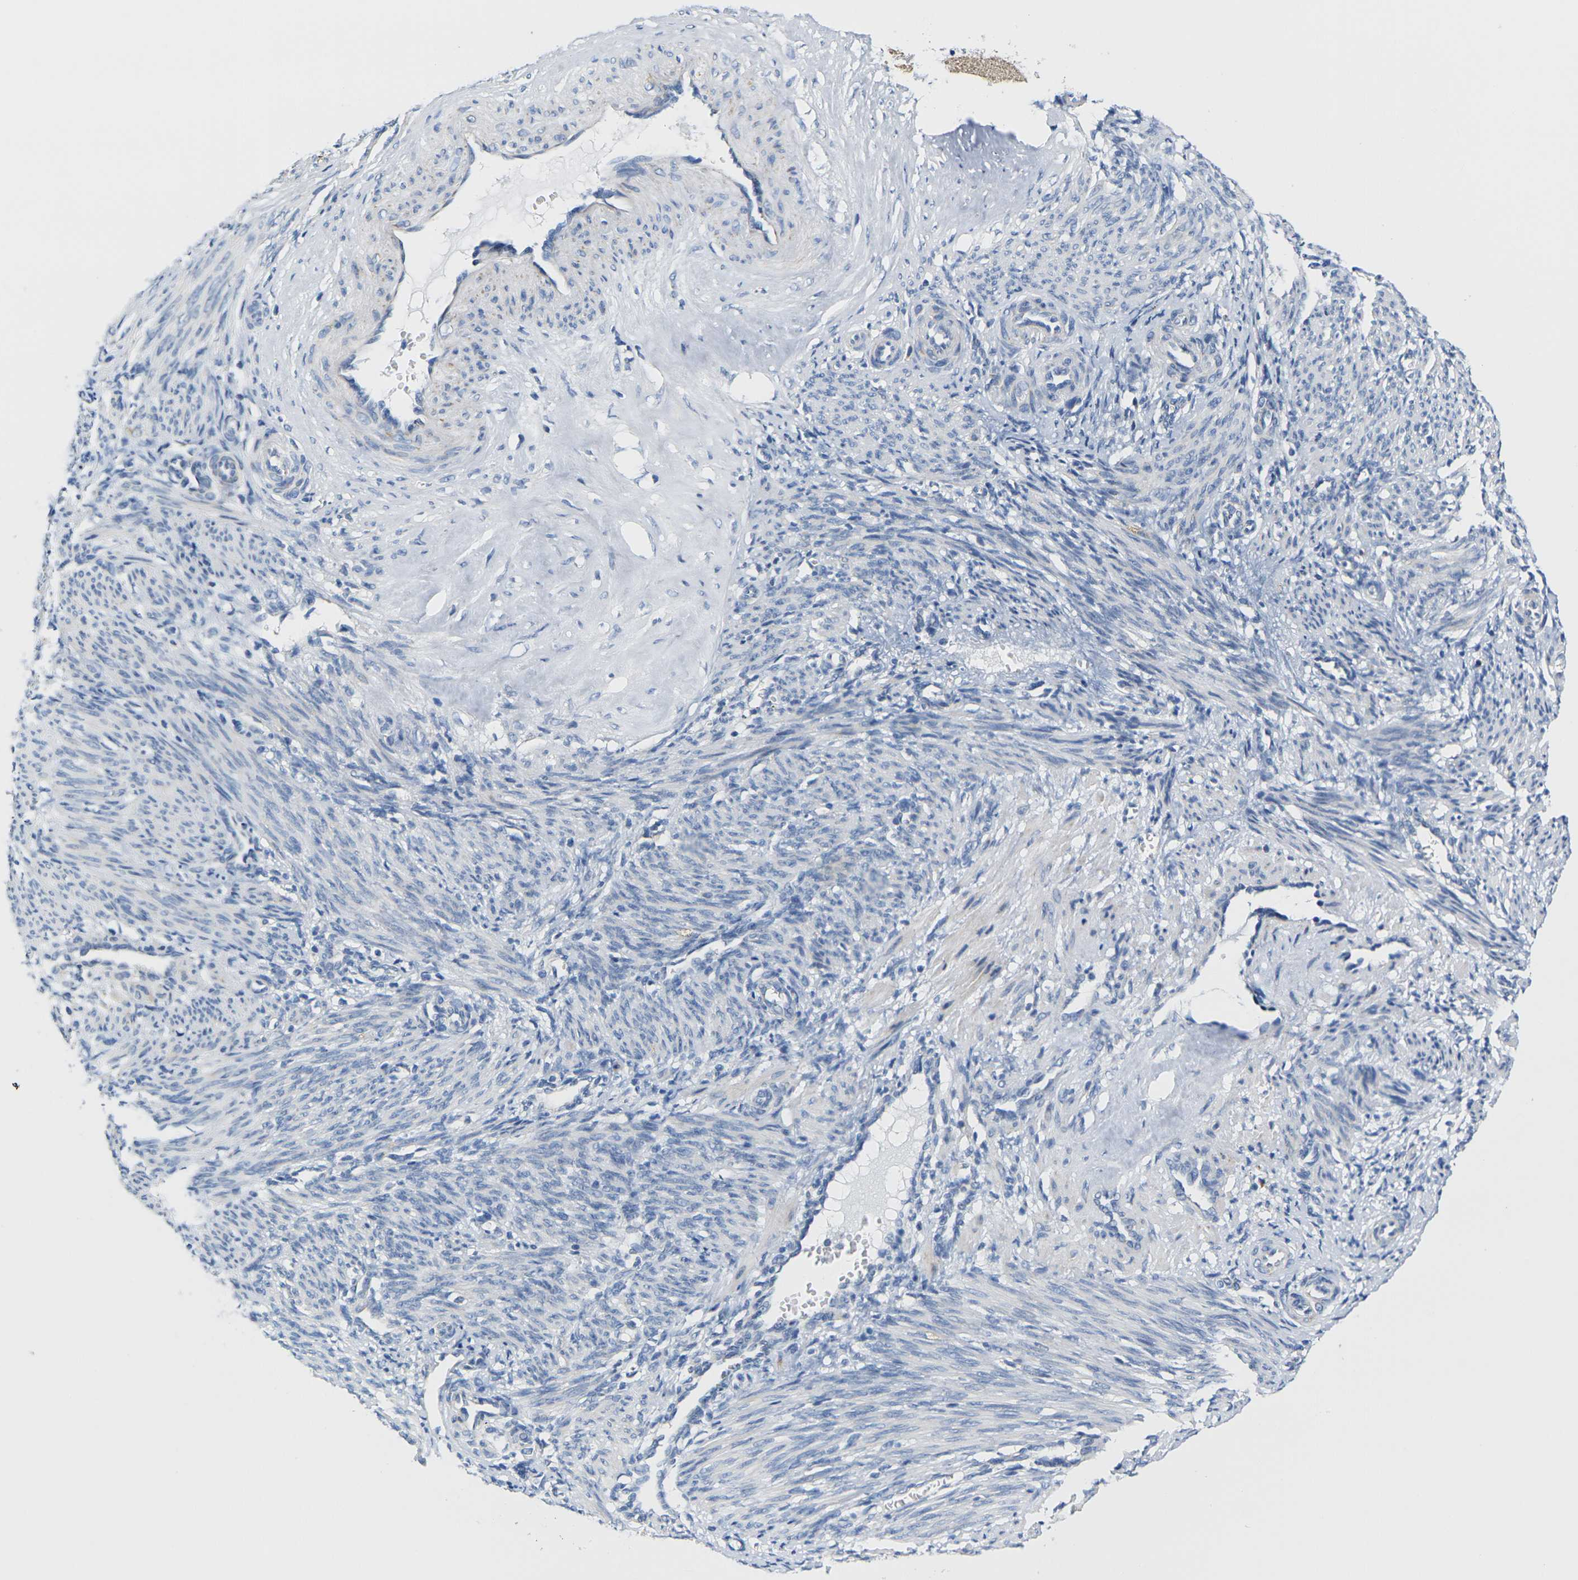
{"staining": {"intensity": "negative", "quantity": "none", "location": "none"}, "tissue": "smooth muscle", "cell_type": "Smooth muscle cells", "image_type": "normal", "snomed": [{"axis": "morphology", "description": "Normal tissue, NOS"}, {"axis": "topography", "description": "Endometrium"}], "caption": "Protein analysis of benign smooth muscle reveals no significant expression in smooth muscle cells. (DAB (3,3'-diaminobenzidine) immunohistochemistry, high magnification).", "gene": "TMEM204", "patient": {"sex": "female", "age": 33}}